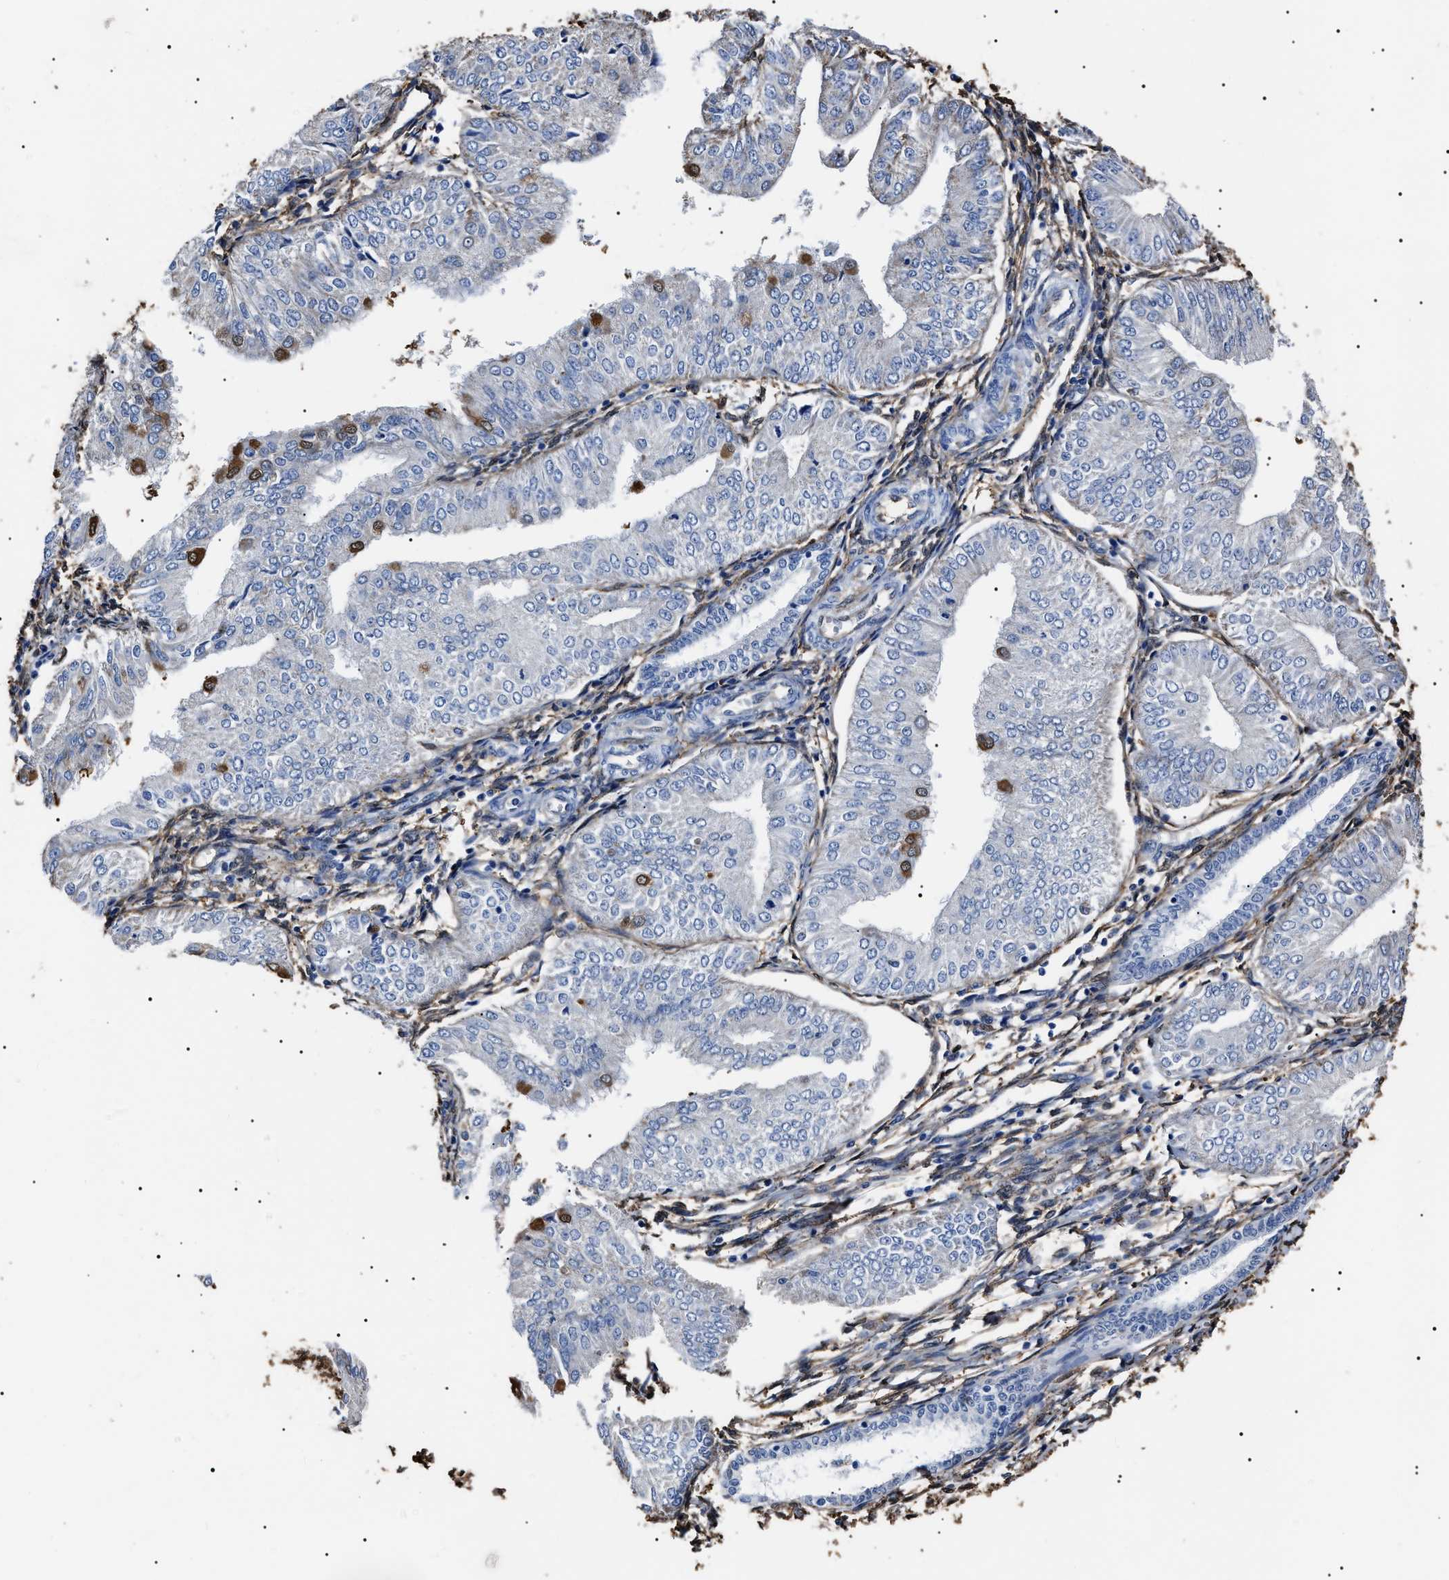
{"staining": {"intensity": "moderate", "quantity": "<25%", "location": "cytoplasmic/membranous"}, "tissue": "endometrial cancer", "cell_type": "Tumor cells", "image_type": "cancer", "snomed": [{"axis": "morphology", "description": "Adenocarcinoma, NOS"}, {"axis": "topography", "description": "Endometrium"}], "caption": "Immunohistochemical staining of adenocarcinoma (endometrial) reveals moderate cytoplasmic/membranous protein positivity in about <25% of tumor cells.", "gene": "ALDH1A1", "patient": {"sex": "female", "age": 53}}